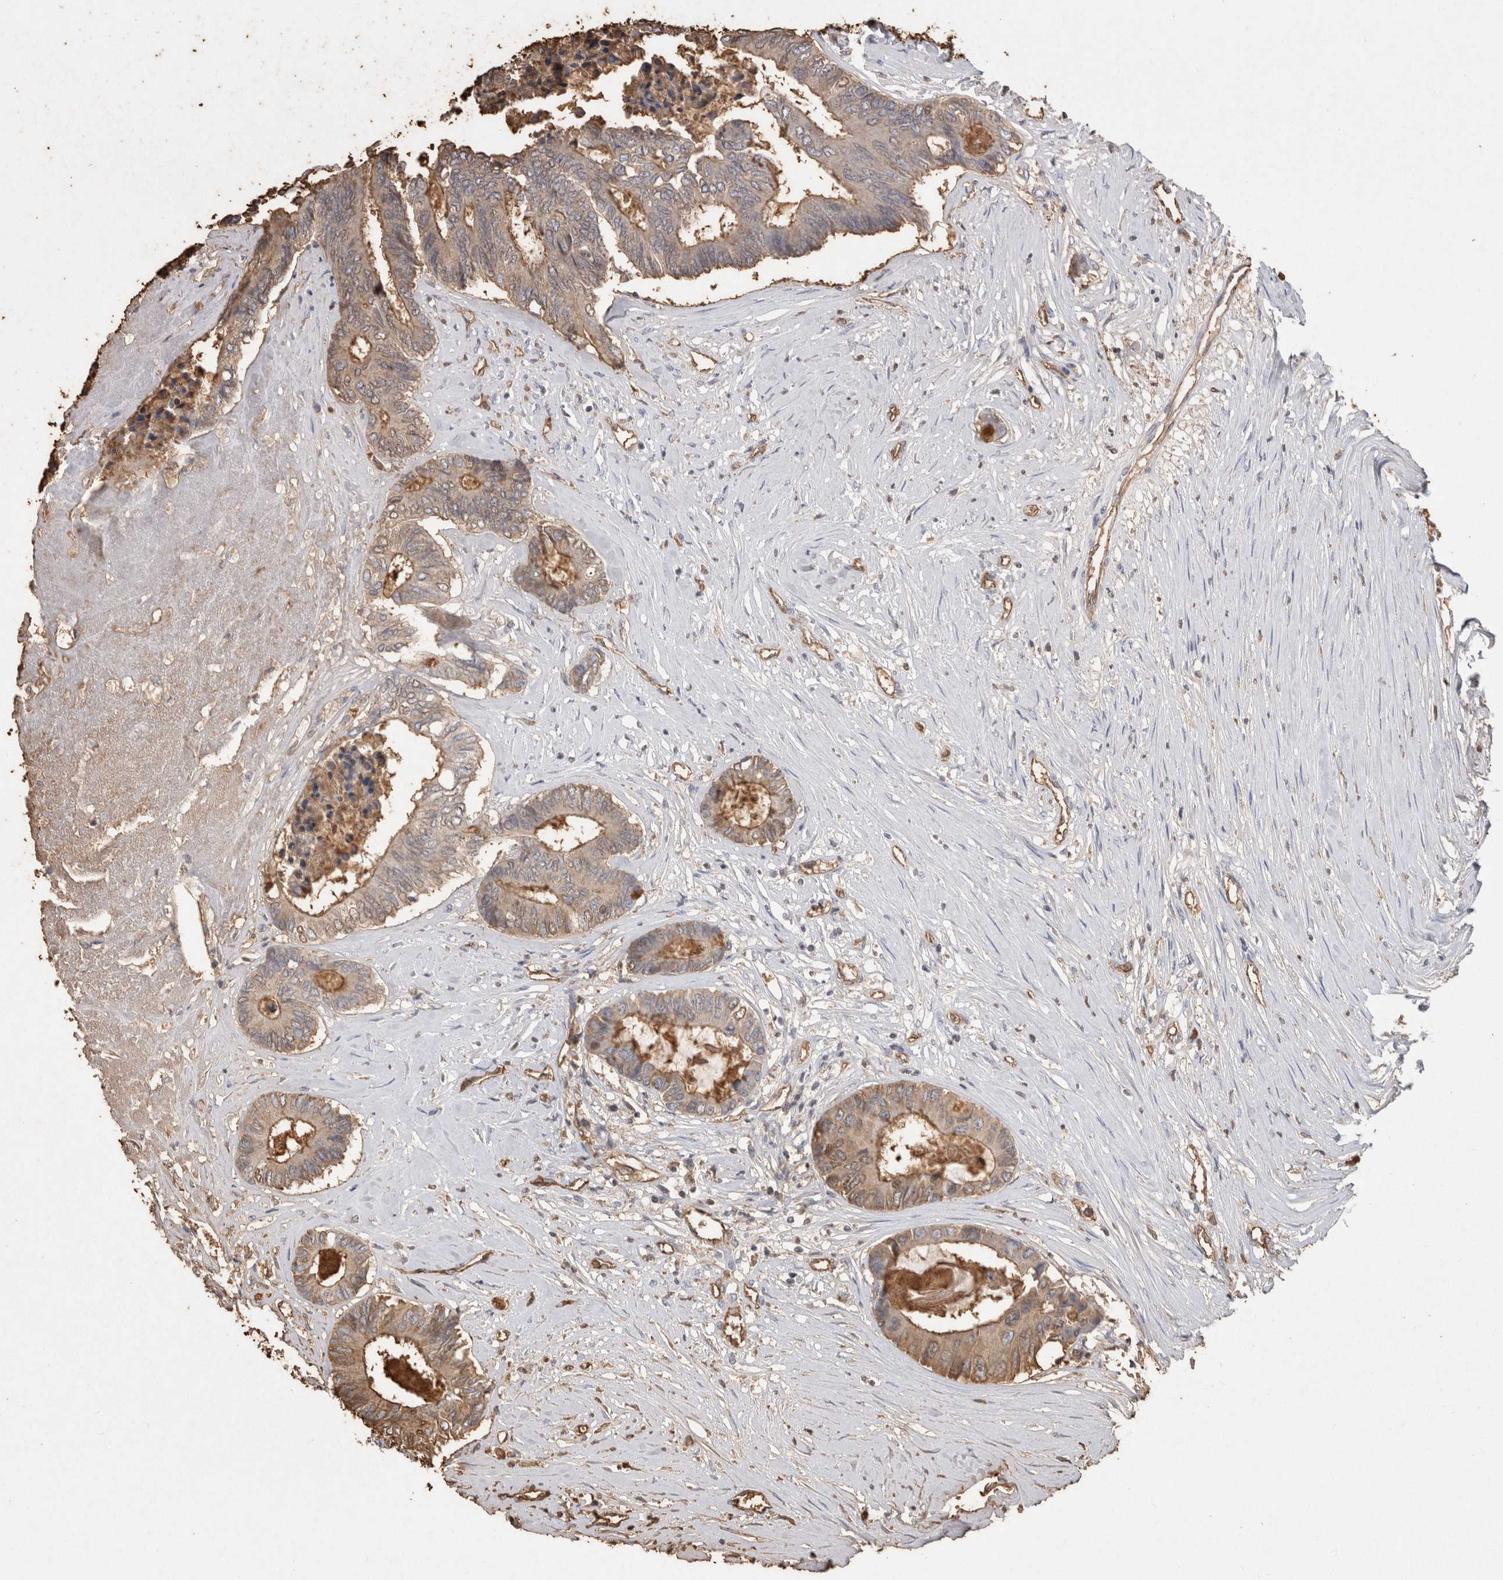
{"staining": {"intensity": "moderate", "quantity": "25%-75%", "location": "cytoplasmic/membranous"}, "tissue": "colorectal cancer", "cell_type": "Tumor cells", "image_type": "cancer", "snomed": [{"axis": "morphology", "description": "Adenocarcinoma, NOS"}, {"axis": "topography", "description": "Rectum"}], "caption": "Protein expression analysis of human adenocarcinoma (colorectal) reveals moderate cytoplasmic/membranous positivity in about 25%-75% of tumor cells.", "gene": "IL17RC", "patient": {"sex": "male", "age": 63}}